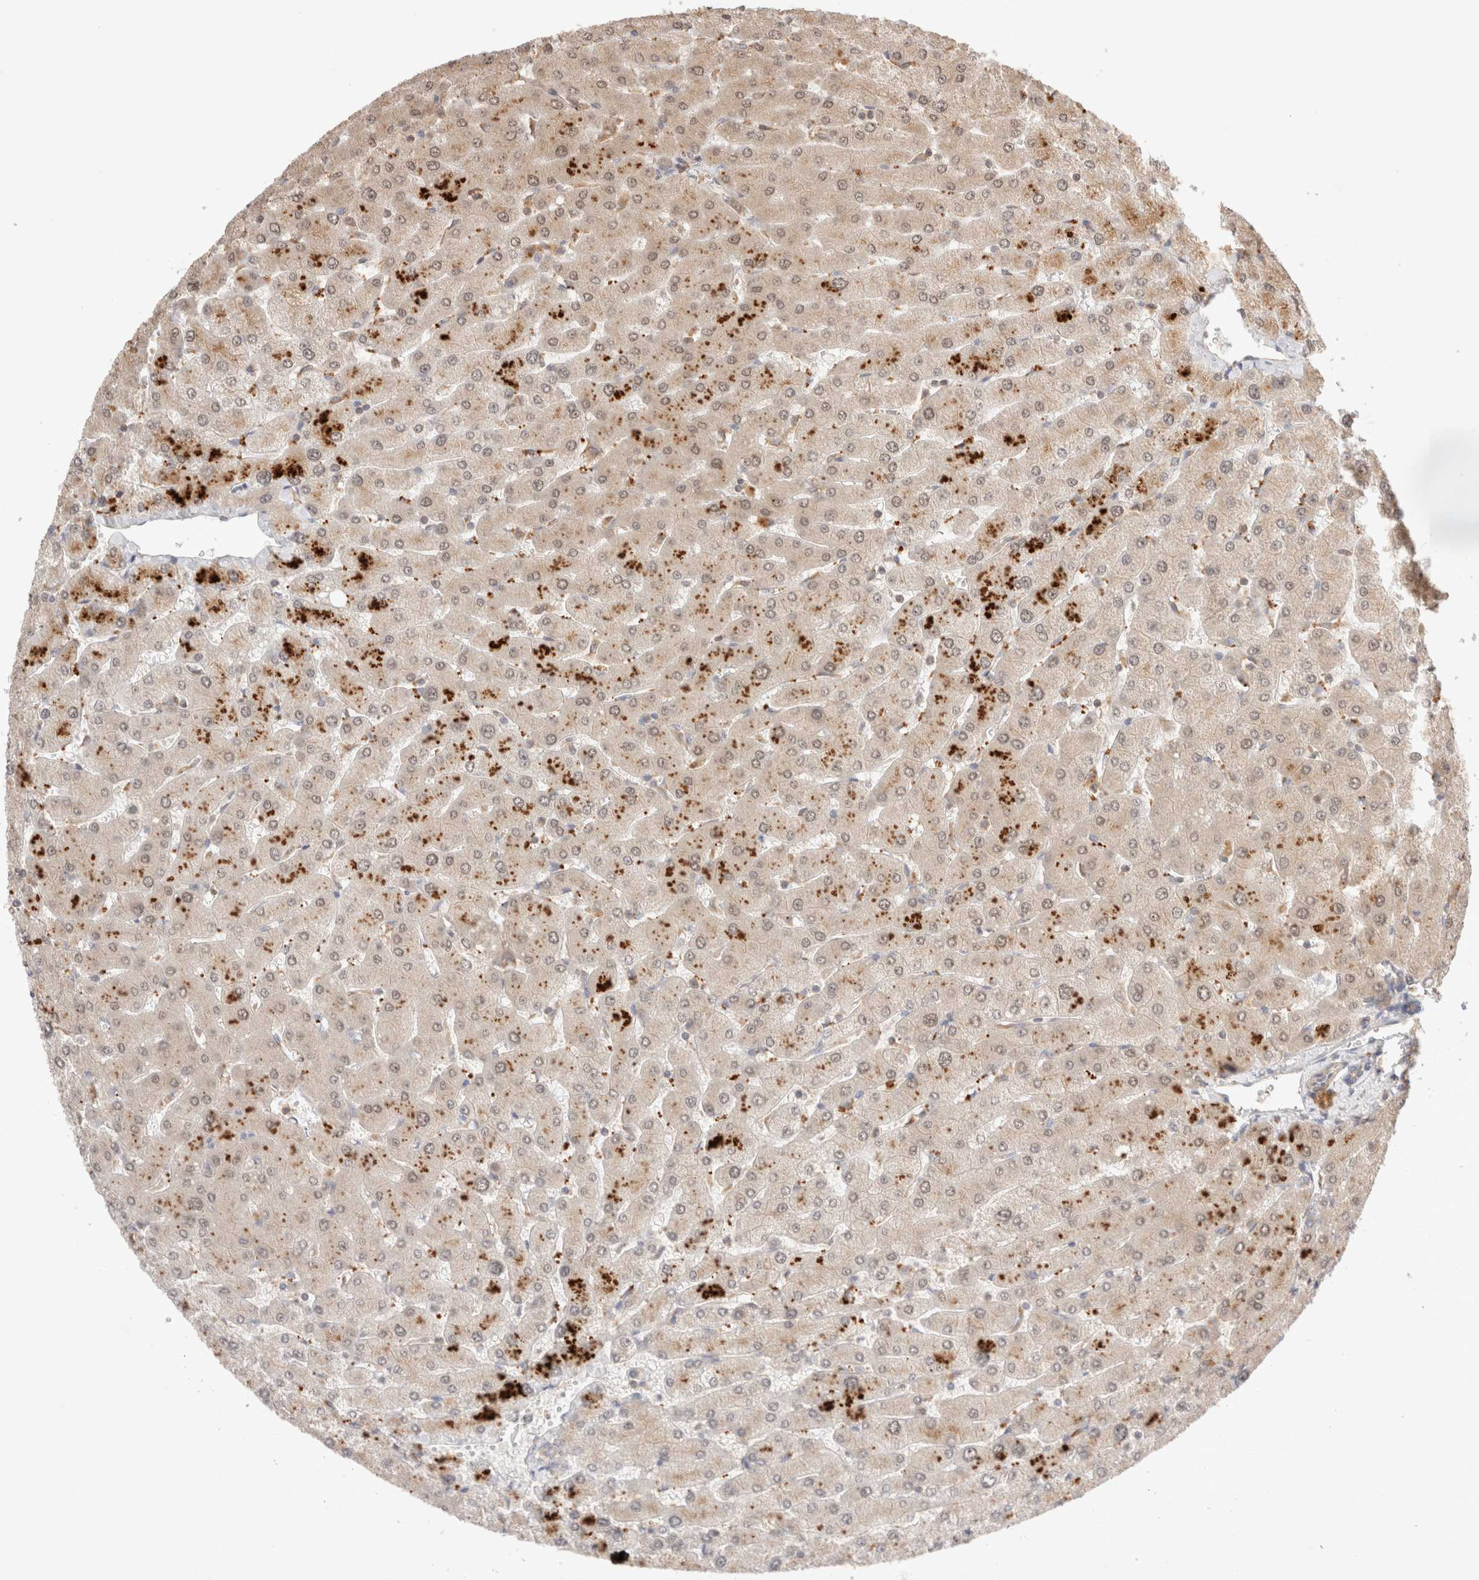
{"staining": {"intensity": "negative", "quantity": "none", "location": "none"}, "tissue": "liver", "cell_type": "Cholangiocytes", "image_type": "normal", "snomed": [{"axis": "morphology", "description": "Normal tissue, NOS"}, {"axis": "topography", "description": "Liver"}], "caption": "This is an immunohistochemistry (IHC) image of normal human liver. There is no positivity in cholangiocytes.", "gene": "CARNMT1", "patient": {"sex": "male", "age": 55}}